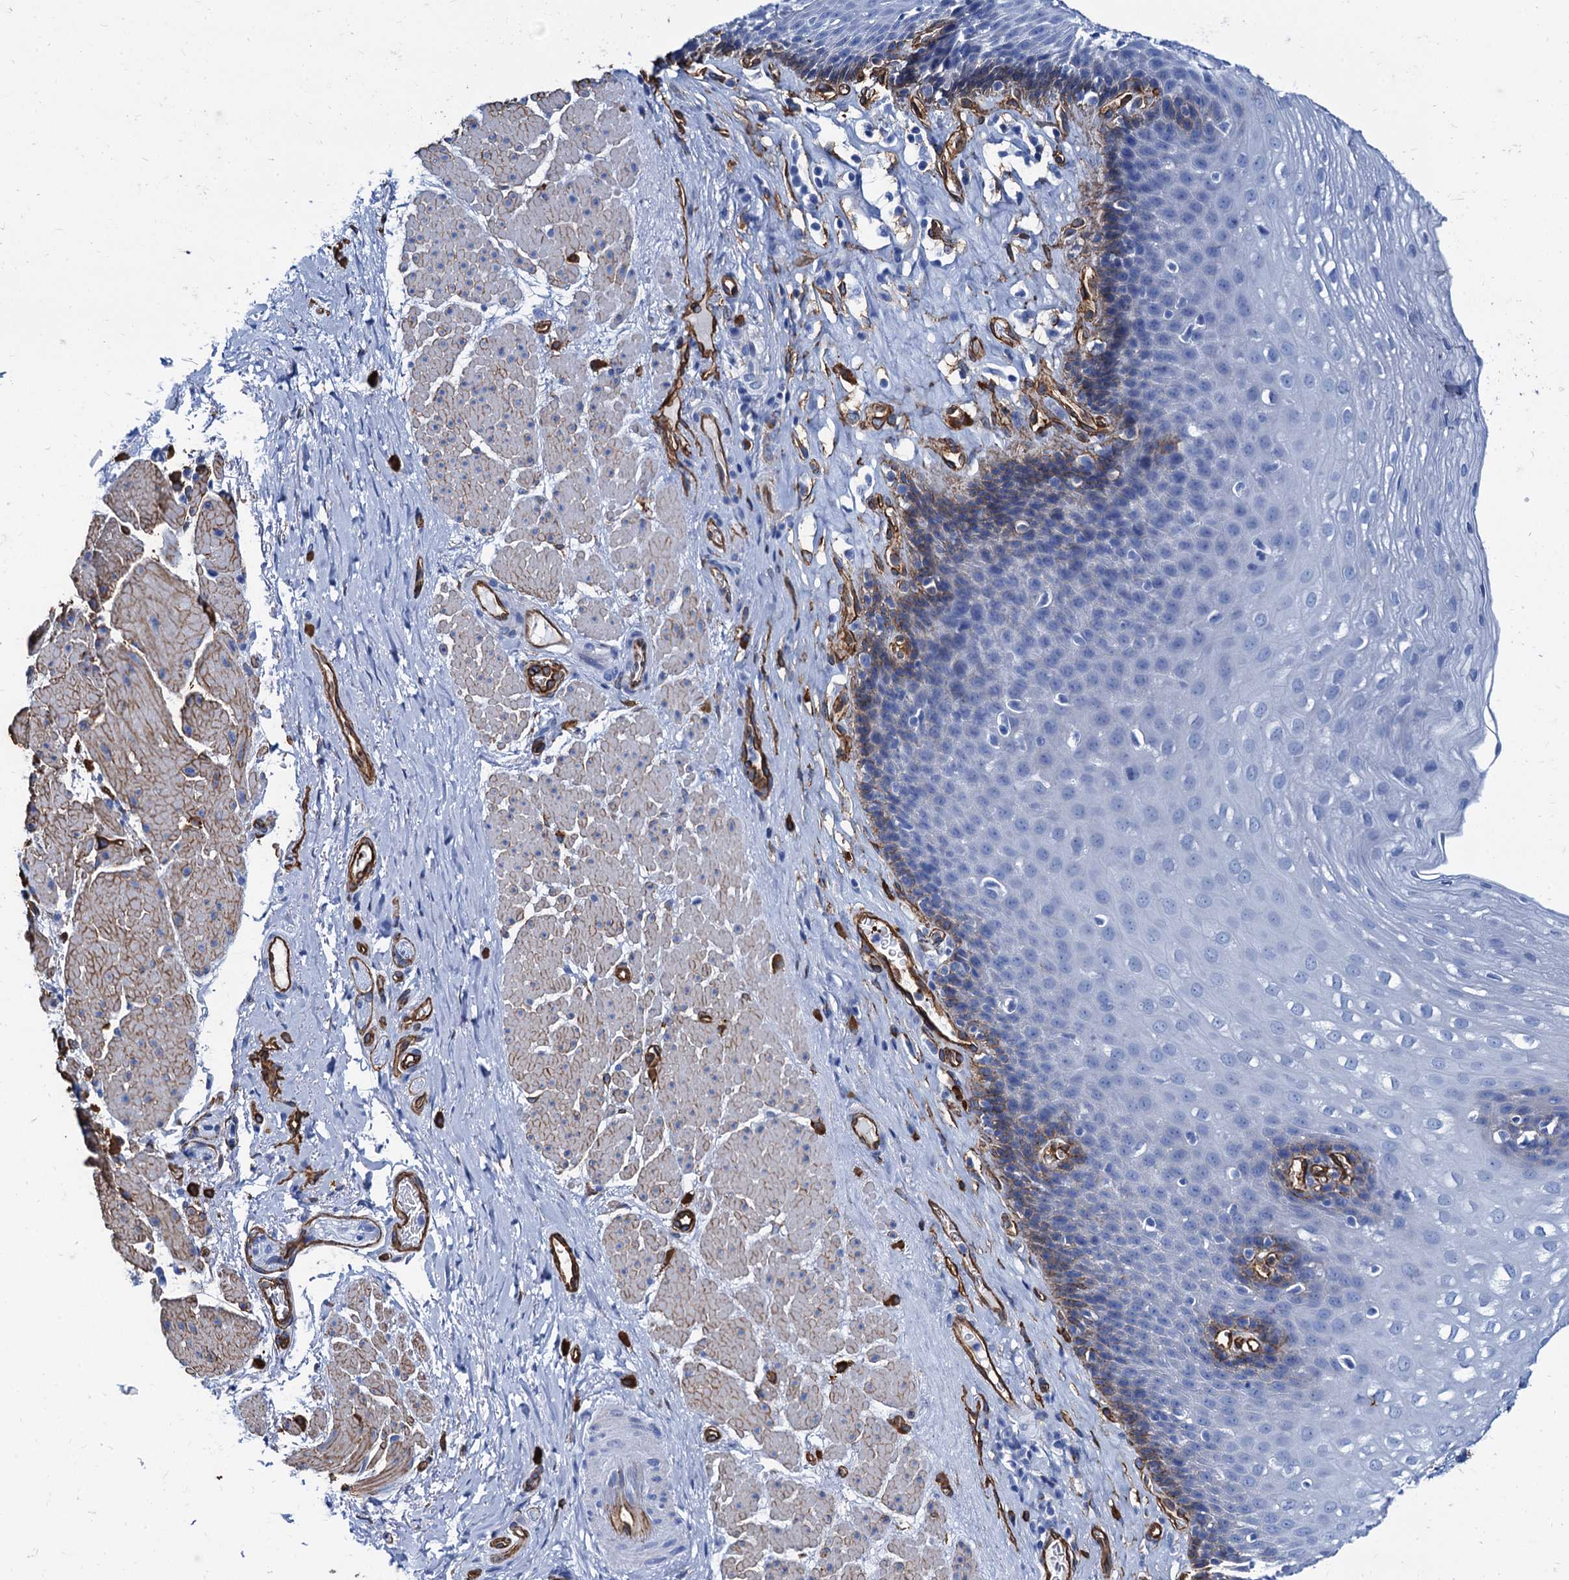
{"staining": {"intensity": "moderate", "quantity": "<25%", "location": "cytoplasmic/membranous"}, "tissue": "esophagus", "cell_type": "Squamous epithelial cells", "image_type": "normal", "snomed": [{"axis": "morphology", "description": "Normal tissue, NOS"}, {"axis": "topography", "description": "Esophagus"}], "caption": "Brown immunohistochemical staining in unremarkable esophagus exhibits moderate cytoplasmic/membranous staining in about <25% of squamous epithelial cells.", "gene": "CAVIN2", "patient": {"sex": "female", "age": 66}}